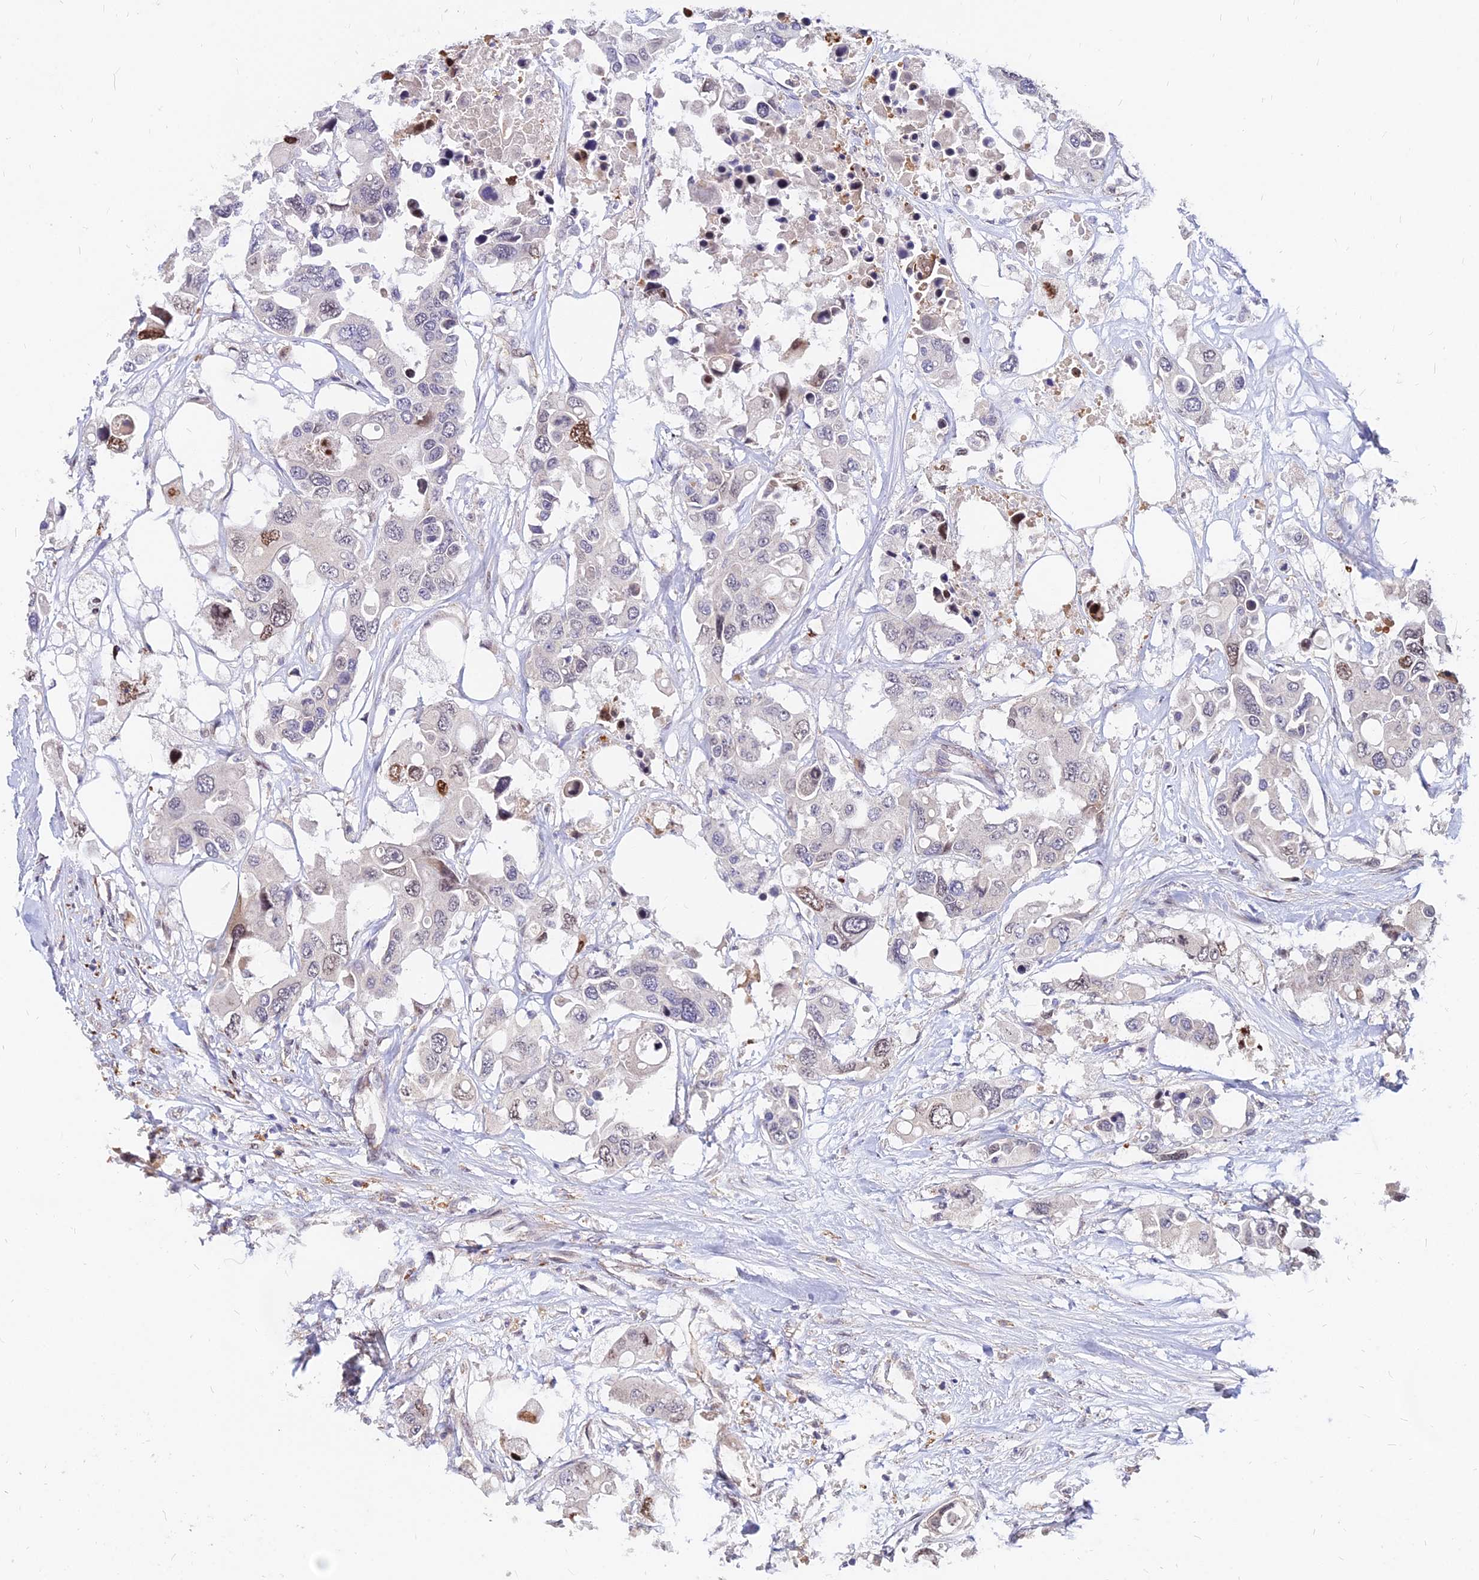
{"staining": {"intensity": "moderate", "quantity": "<25%", "location": "nuclear"}, "tissue": "colorectal cancer", "cell_type": "Tumor cells", "image_type": "cancer", "snomed": [{"axis": "morphology", "description": "Adenocarcinoma, NOS"}, {"axis": "topography", "description": "Colon"}], "caption": "Immunohistochemistry of human adenocarcinoma (colorectal) exhibits low levels of moderate nuclear positivity in about <25% of tumor cells. The staining is performed using DAB brown chromogen to label protein expression. The nuclei are counter-stained blue using hematoxylin.", "gene": "C11orf68", "patient": {"sex": "male", "age": 77}}